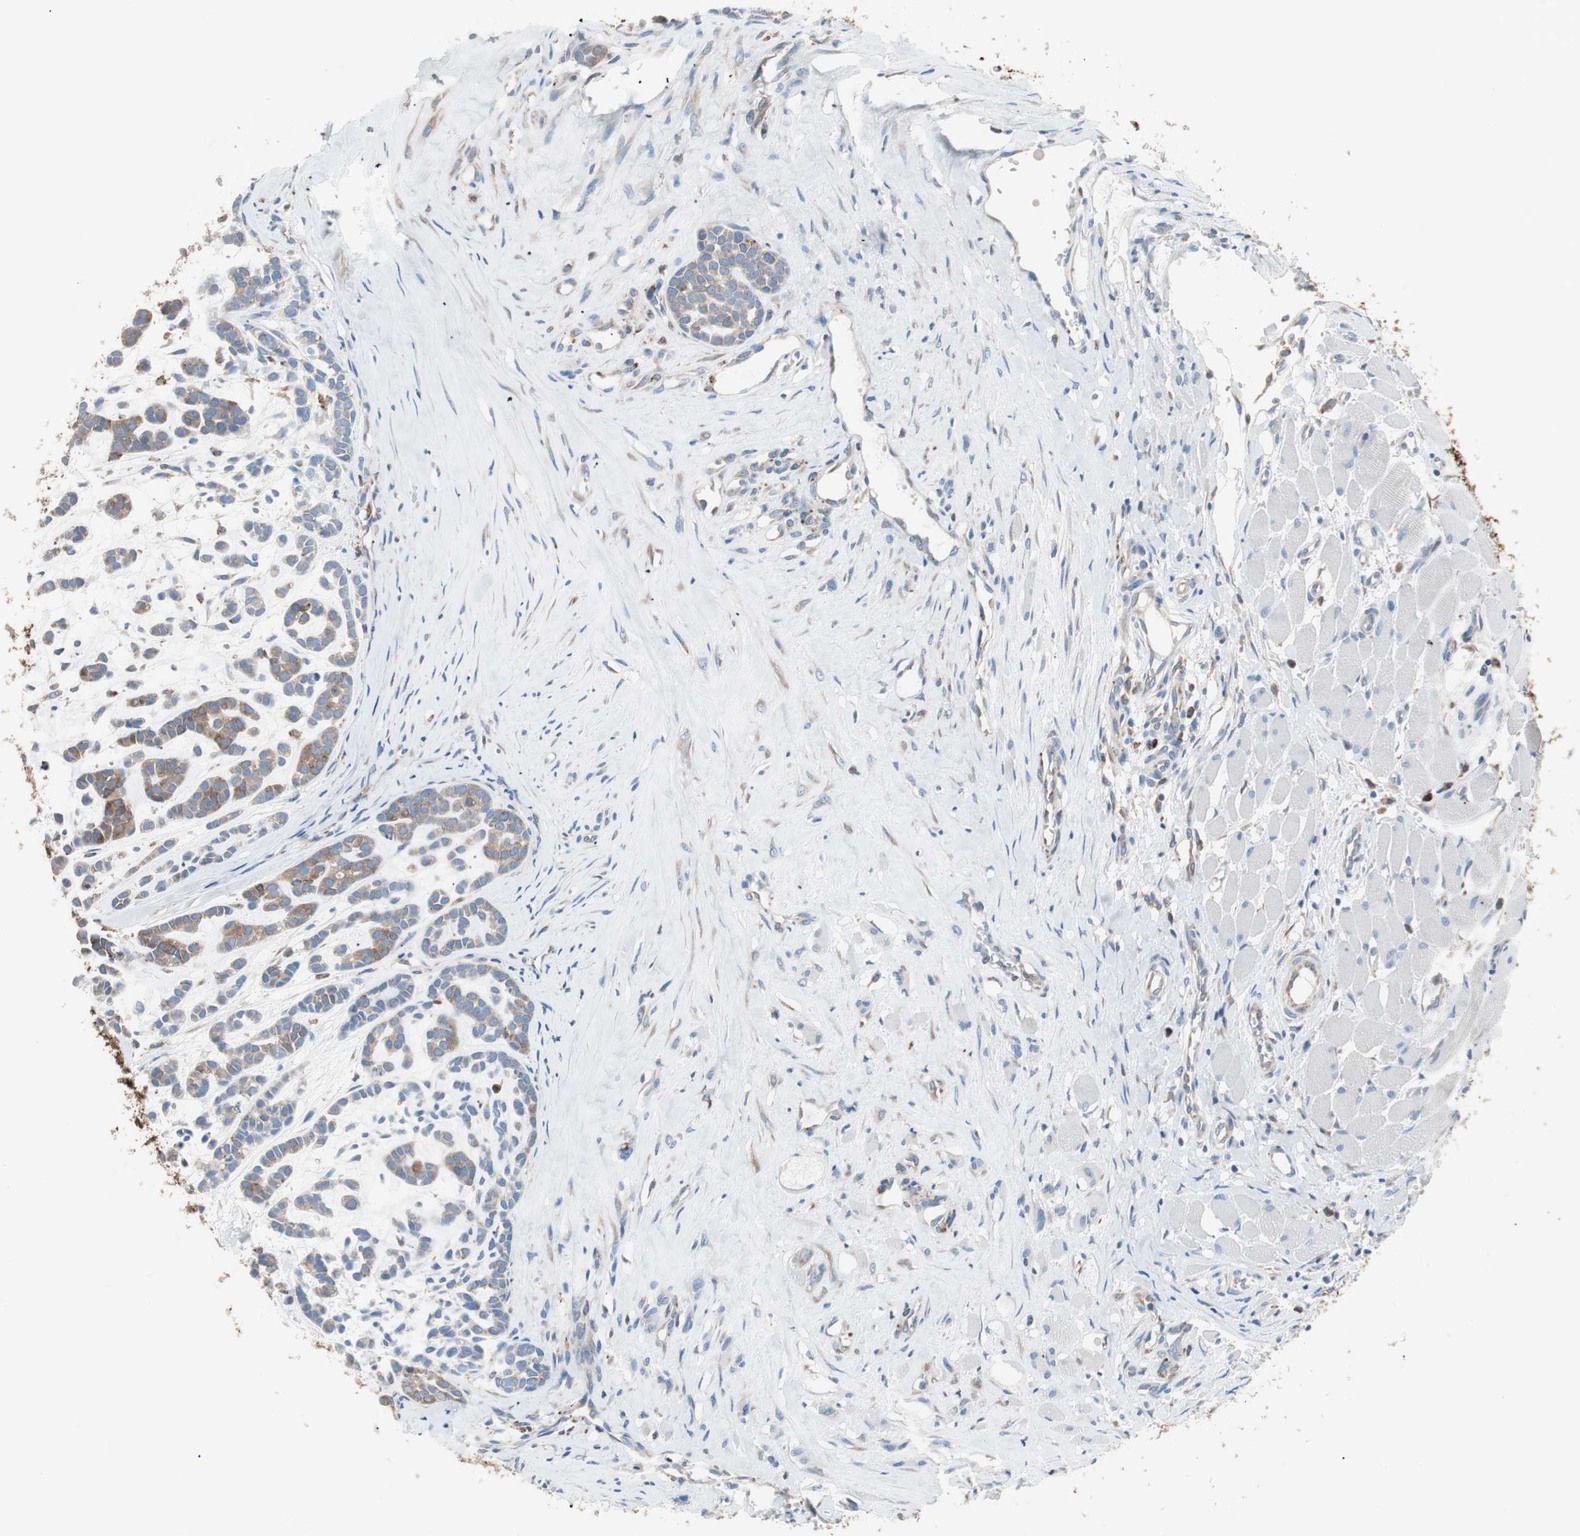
{"staining": {"intensity": "weak", "quantity": "25%-75%", "location": "cytoplasmic/membranous"}, "tissue": "head and neck cancer", "cell_type": "Tumor cells", "image_type": "cancer", "snomed": [{"axis": "morphology", "description": "Adenocarcinoma, NOS"}, {"axis": "morphology", "description": "Adenoma, NOS"}, {"axis": "topography", "description": "Head-Neck"}], "caption": "A brown stain labels weak cytoplasmic/membranous staining of a protein in human head and neck cancer tumor cells.", "gene": "SLC27A4", "patient": {"sex": "female", "age": 55}}